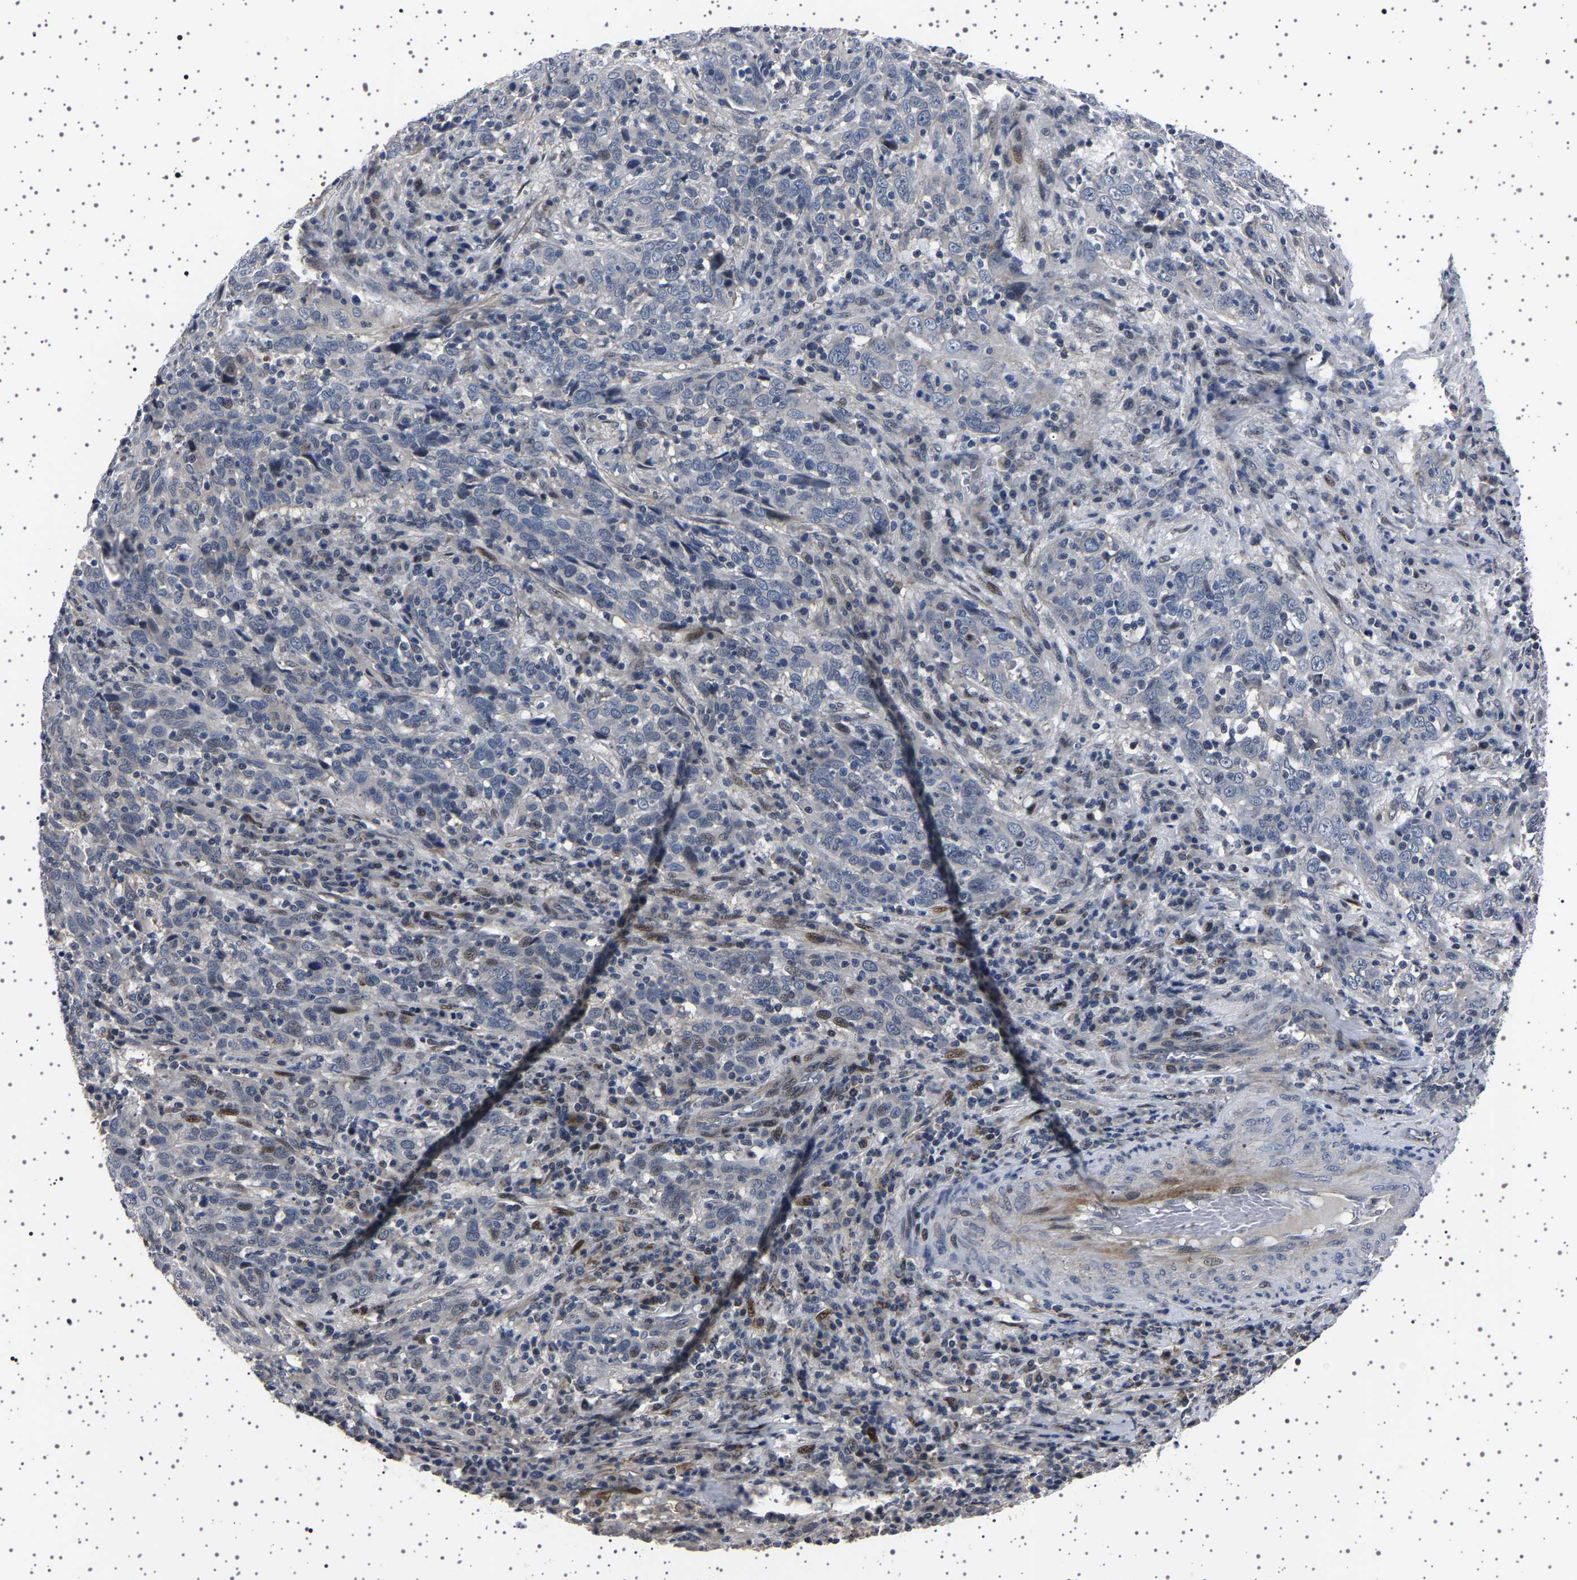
{"staining": {"intensity": "negative", "quantity": "none", "location": "none"}, "tissue": "cervical cancer", "cell_type": "Tumor cells", "image_type": "cancer", "snomed": [{"axis": "morphology", "description": "Squamous cell carcinoma, NOS"}, {"axis": "topography", "description": "Cervix"}], "caption": "Cervical squamous cell carcinoma was stained to show a protein in brown. There is no significant positivity in tumor cells.", "gene": "PAK5", "patient": {"sex": "female", "age": 46}}